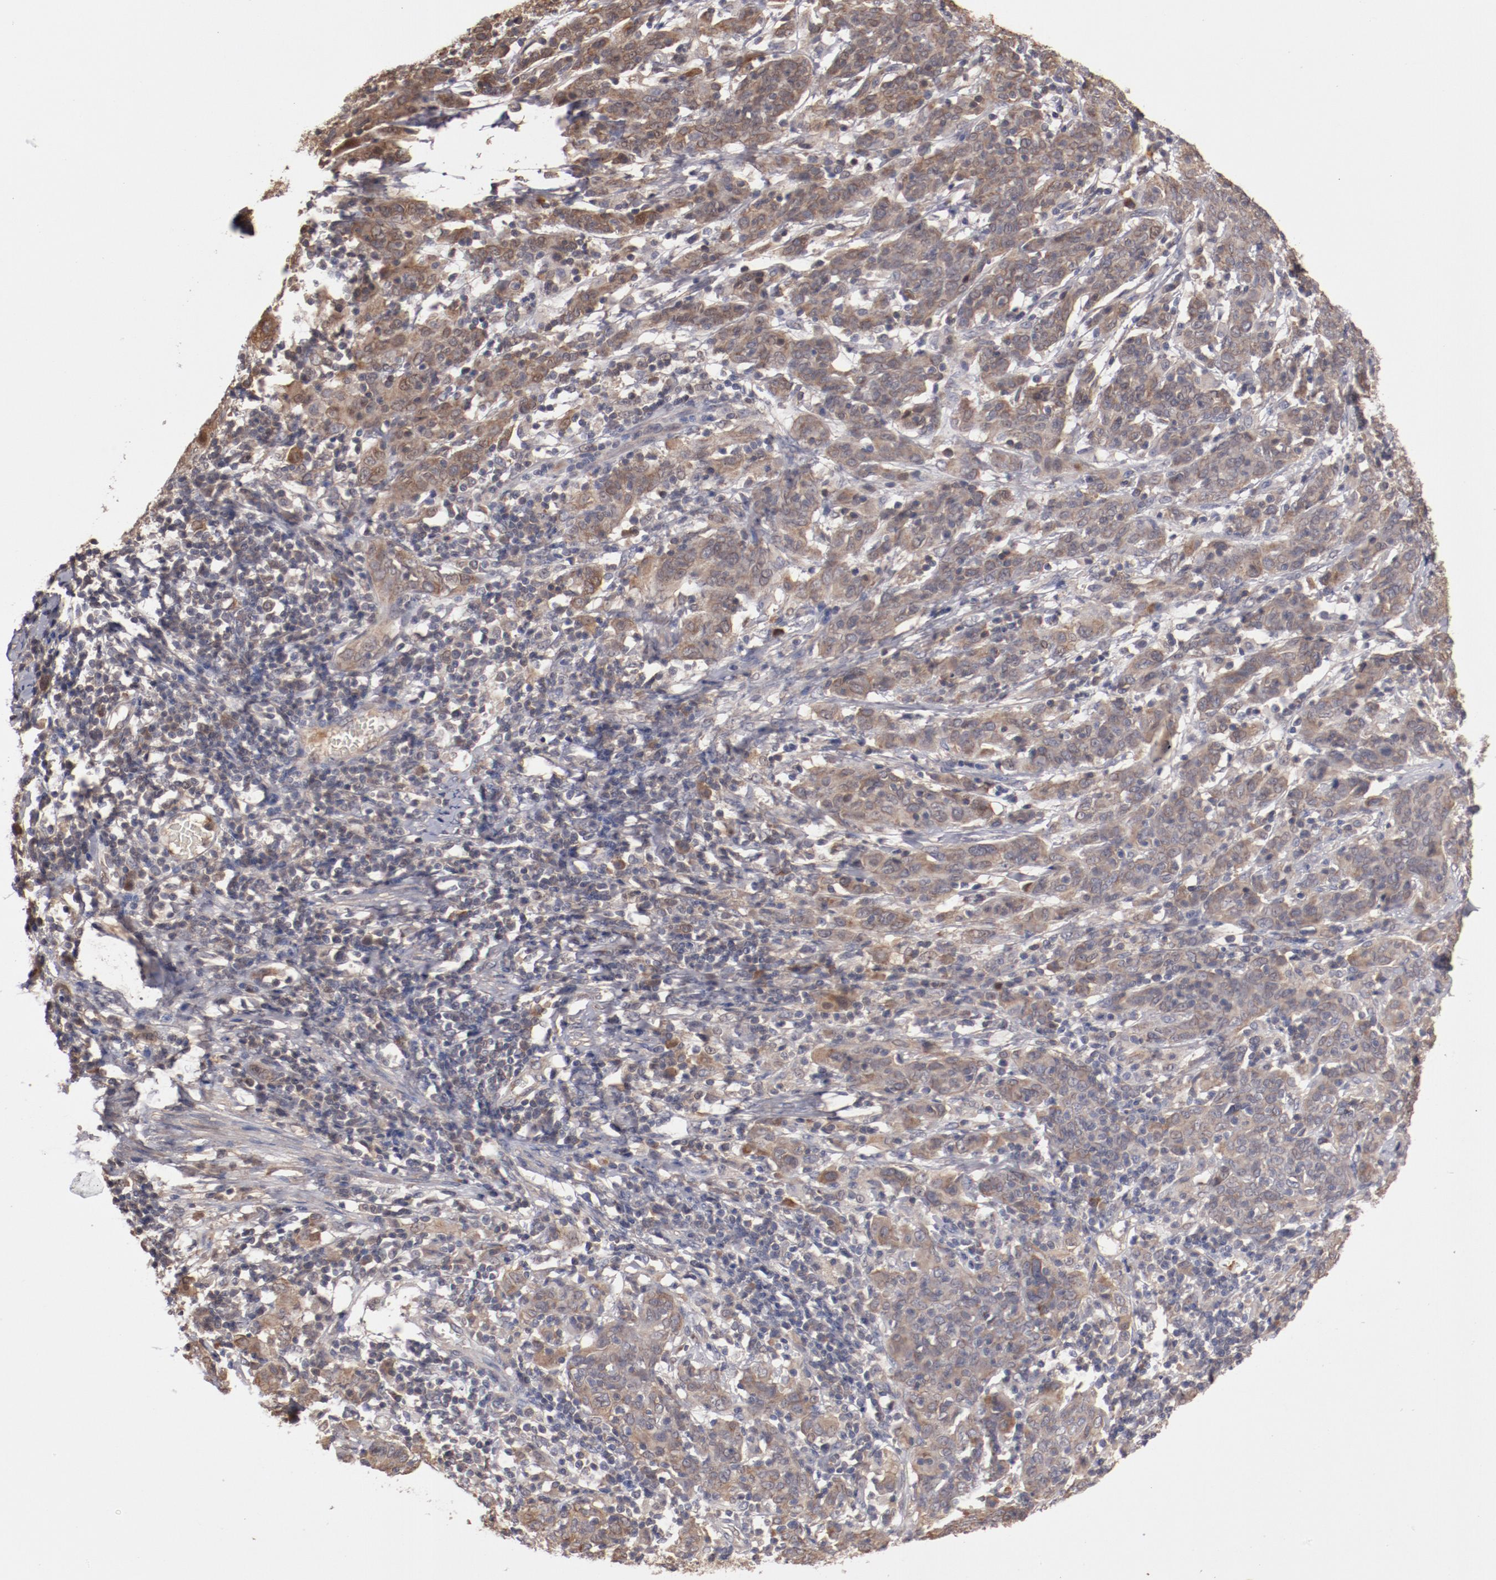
{"staining": {"intensity": "weak", "quantity": ">75%", "location": "cytoplasmic/membranous"}, "tissue": "cervical cancer", "cell_type": "Tumor cells", "image_type": "cancer", "snomed": [{"axis": "morphology", "description": "Normal tissue, NOS"}, {"axis": "morphology", "description": "Squamous cell carcinoma, NOS"}, {"axis": "topography", "description": "Cervix"}], "caption": "A low amount of weak cytoplasmic/membranous staining is identified in about >75% of tumor cells in squamous cell carcinoma (cervical) tissue.", "gene": "SERPINA7", "patient": {"sex": "female", "age": 67}}